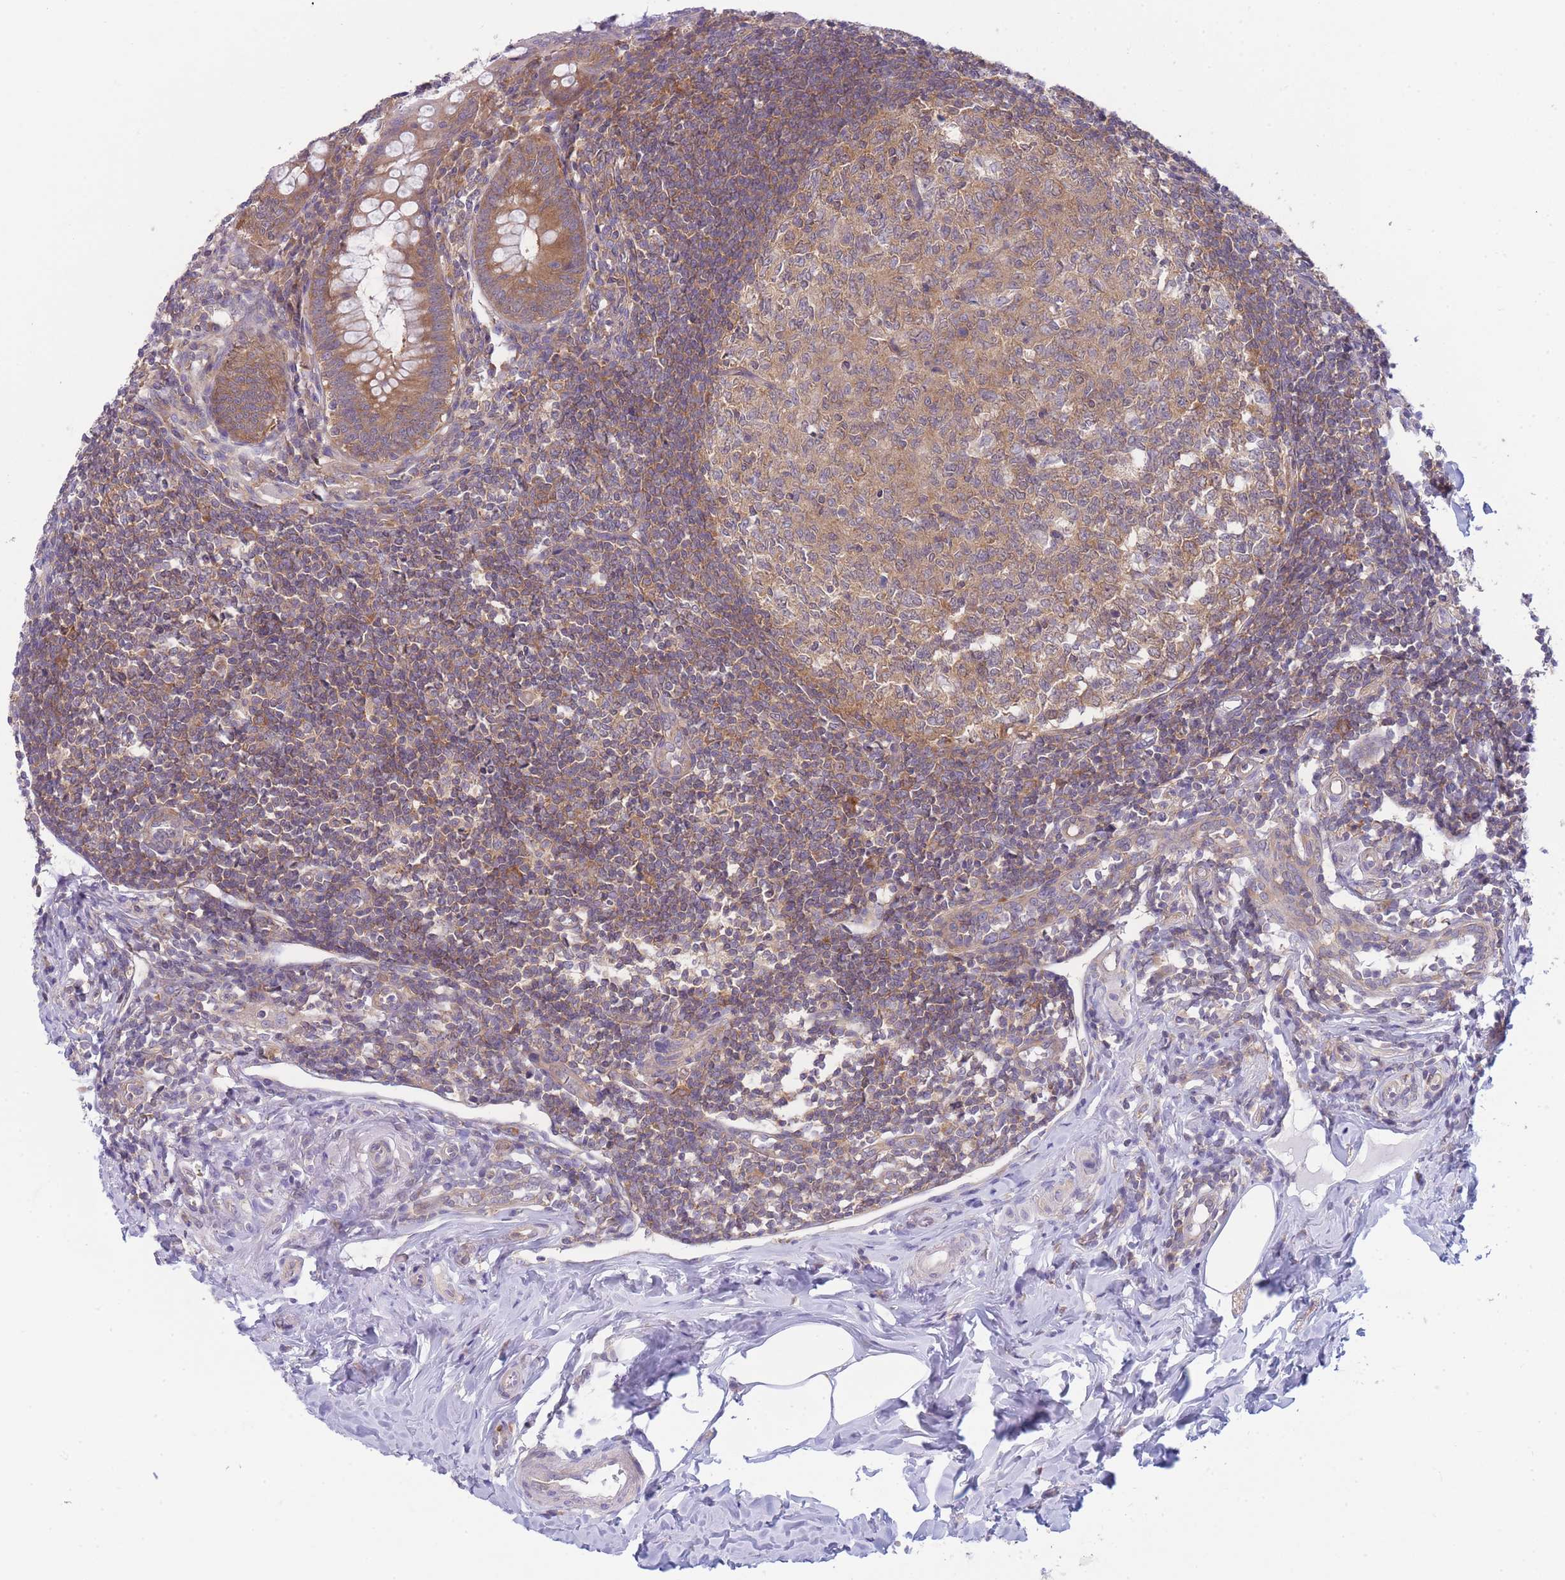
{"staining": {"intensity": "moderate", "quantity": ">75%", "location": "cytoplasmic/membranous"}, "tissue": "appendix", "cell_type": "Glandular cells", "image_type": "normal", "snomed": [{"axis": "morphology", "description": "Normal tissue, NOS"}, {"axis": "topography", "description": "Appendix"}], "caption": "Moderate cytoplasmic/membranous staining is identified in approximately >75% of glandular cells in normal appendix. (DAB IHC, brown staining for protein, blue staining for nuclei).", "gene": "PFDN6", "patient": {"sex": "female", "age": 33}}